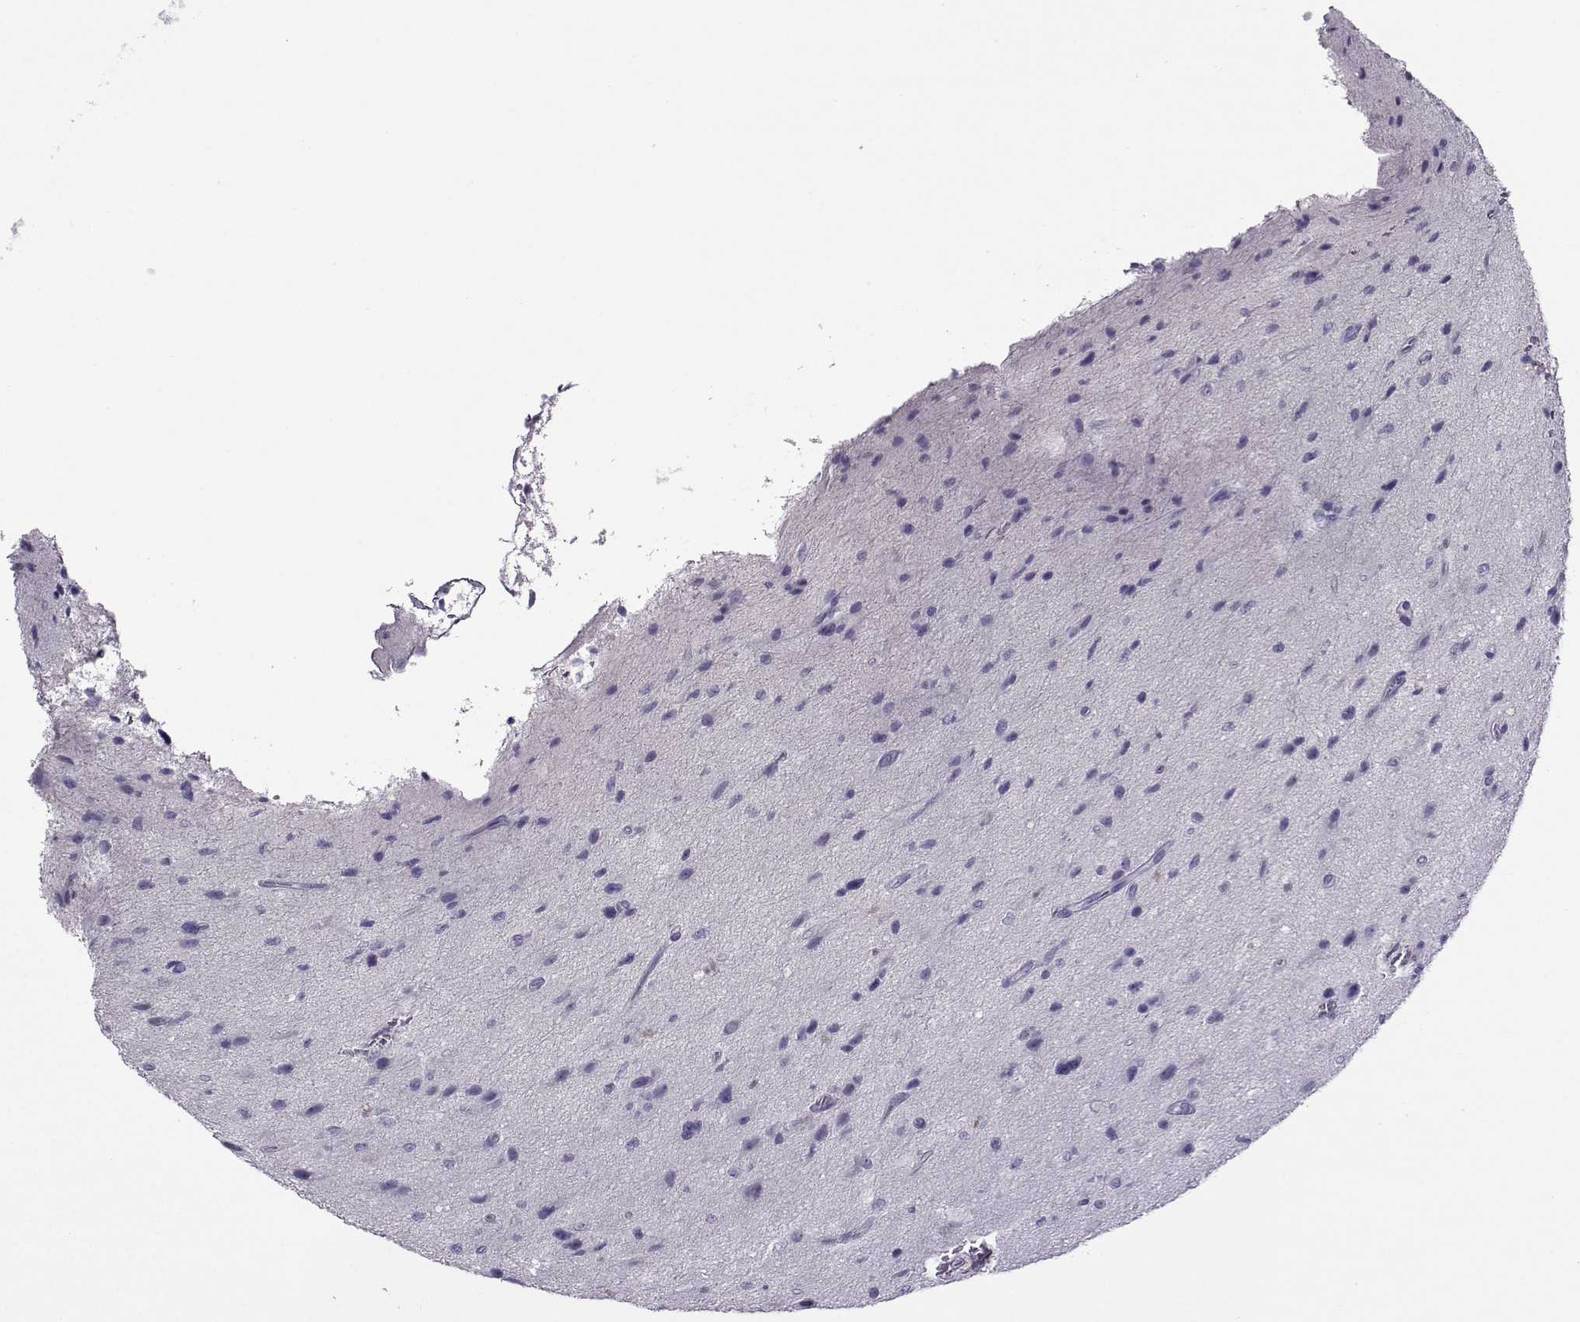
{"staining": {"intensity": "negative", "quantity": "none", "location": "none"}, "tissue": "glioma", "cell_type": "Tumor cells", "image_type": "cancer", "snomed": [{"axis": "morphology", "description": "Glioma, malignant, NOS"}, {"axis": "morphology", "description": "Glioma, malignant, High grade"}, {"axis": "topography", "description": "Brain"}], "caption": "This is a micrograph of immunohistochemistry (IHC) staining of glioma, which shows no positivity in tumor cells.", "gene": "ARMC2", "patient": {"sex": "female", "age": 71}}